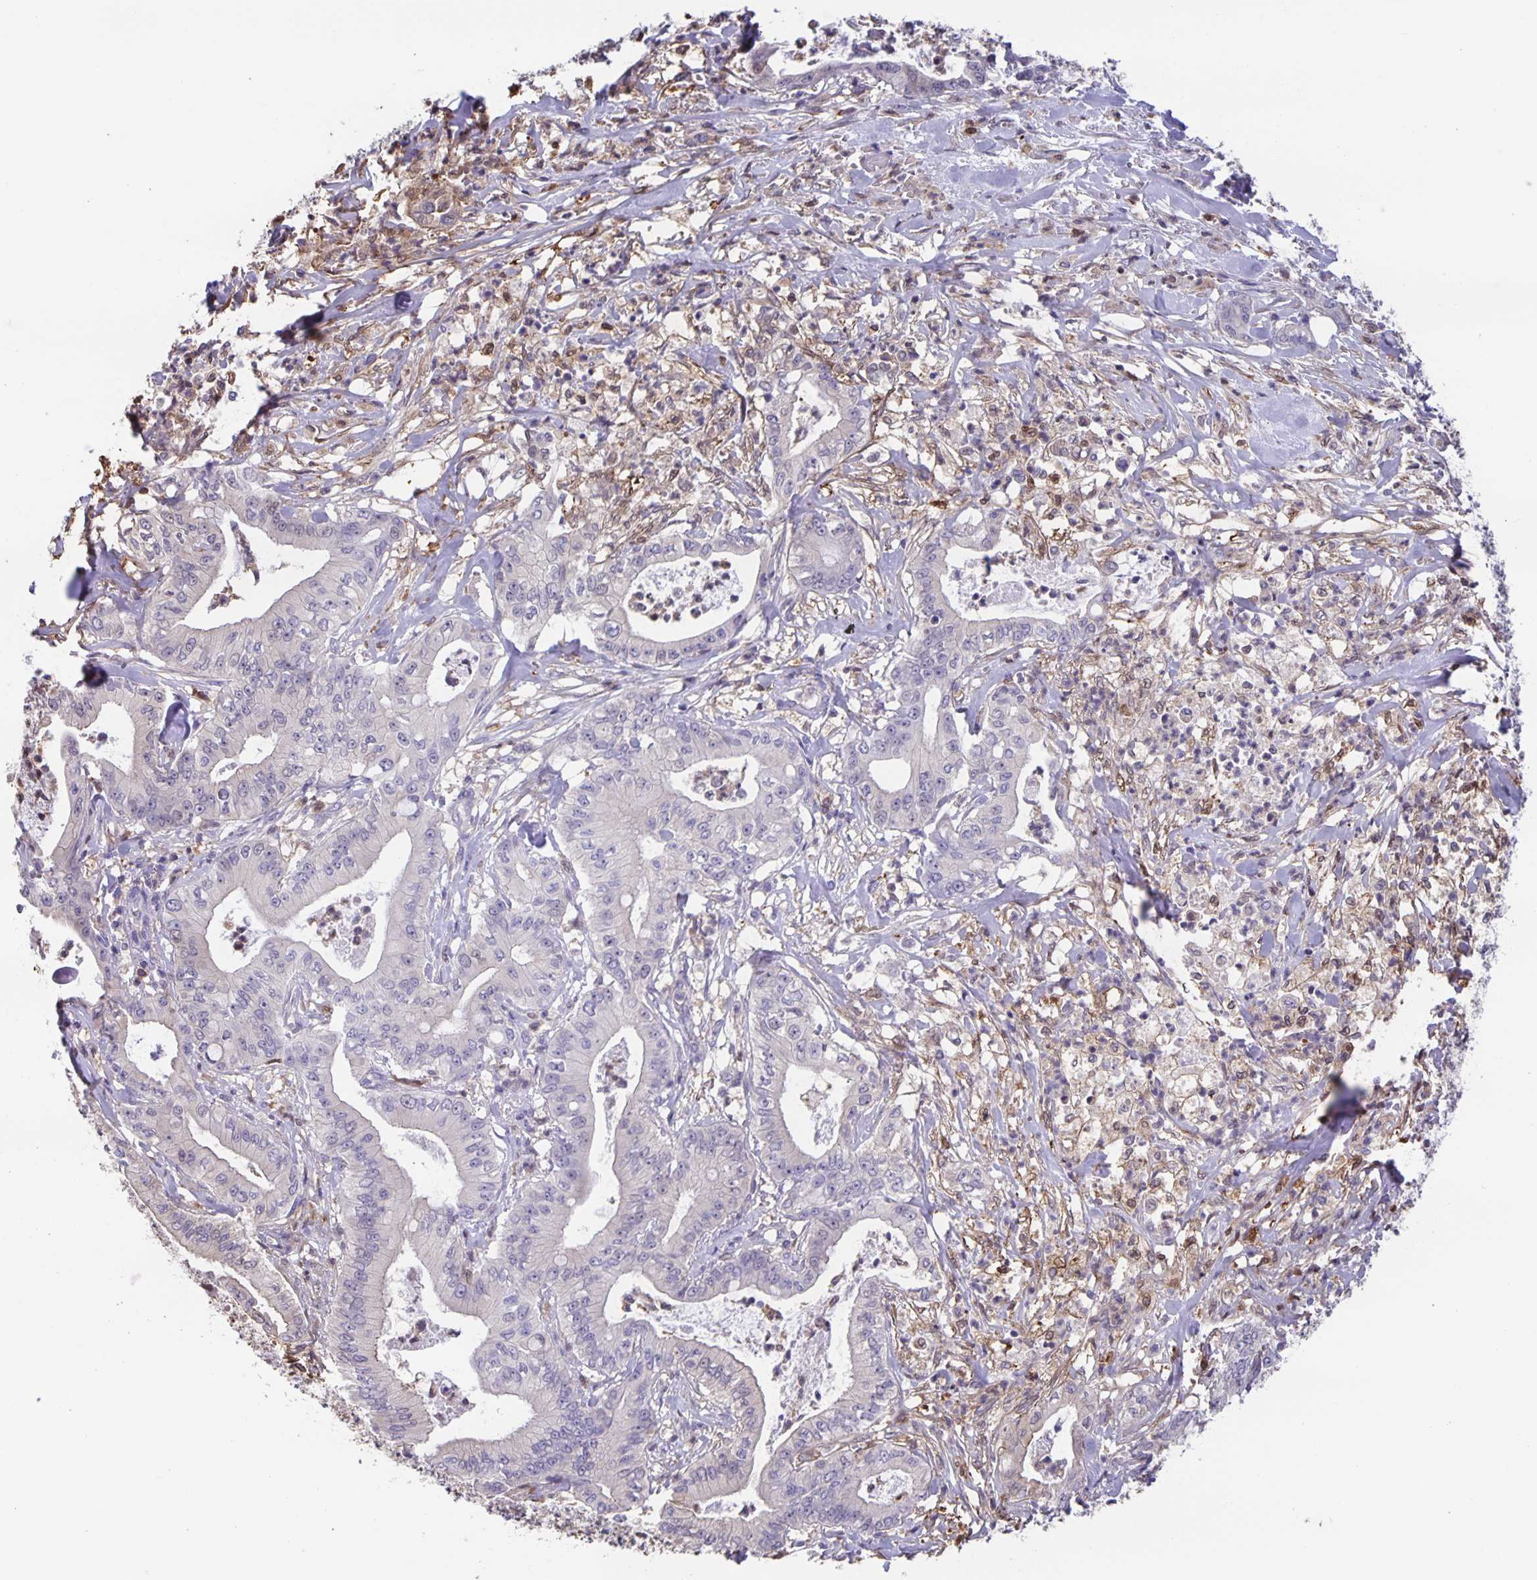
{"staining": {"intensity": "negative", "quantity": "none", "location": "none"}, "tissue": "pancreatic cancer", "cell_type": "Tumor cells", "image_type": "cancer", "snomed": [{"axis": "morphology", "description": "Adenocarcinoma, NOS"}, {"axis": "topography", "description": "Pancreas"}], "caption": "IHC photomicrograph of human pancreatic adenocarcinoma stained for a protein (brown), which reveals no expression in tumor cells. (Immunohistochemistry, brightfield microscopy, high magnification).", "gene": "MARCHF6", "patient": {"sex": "male", "age": 71}}